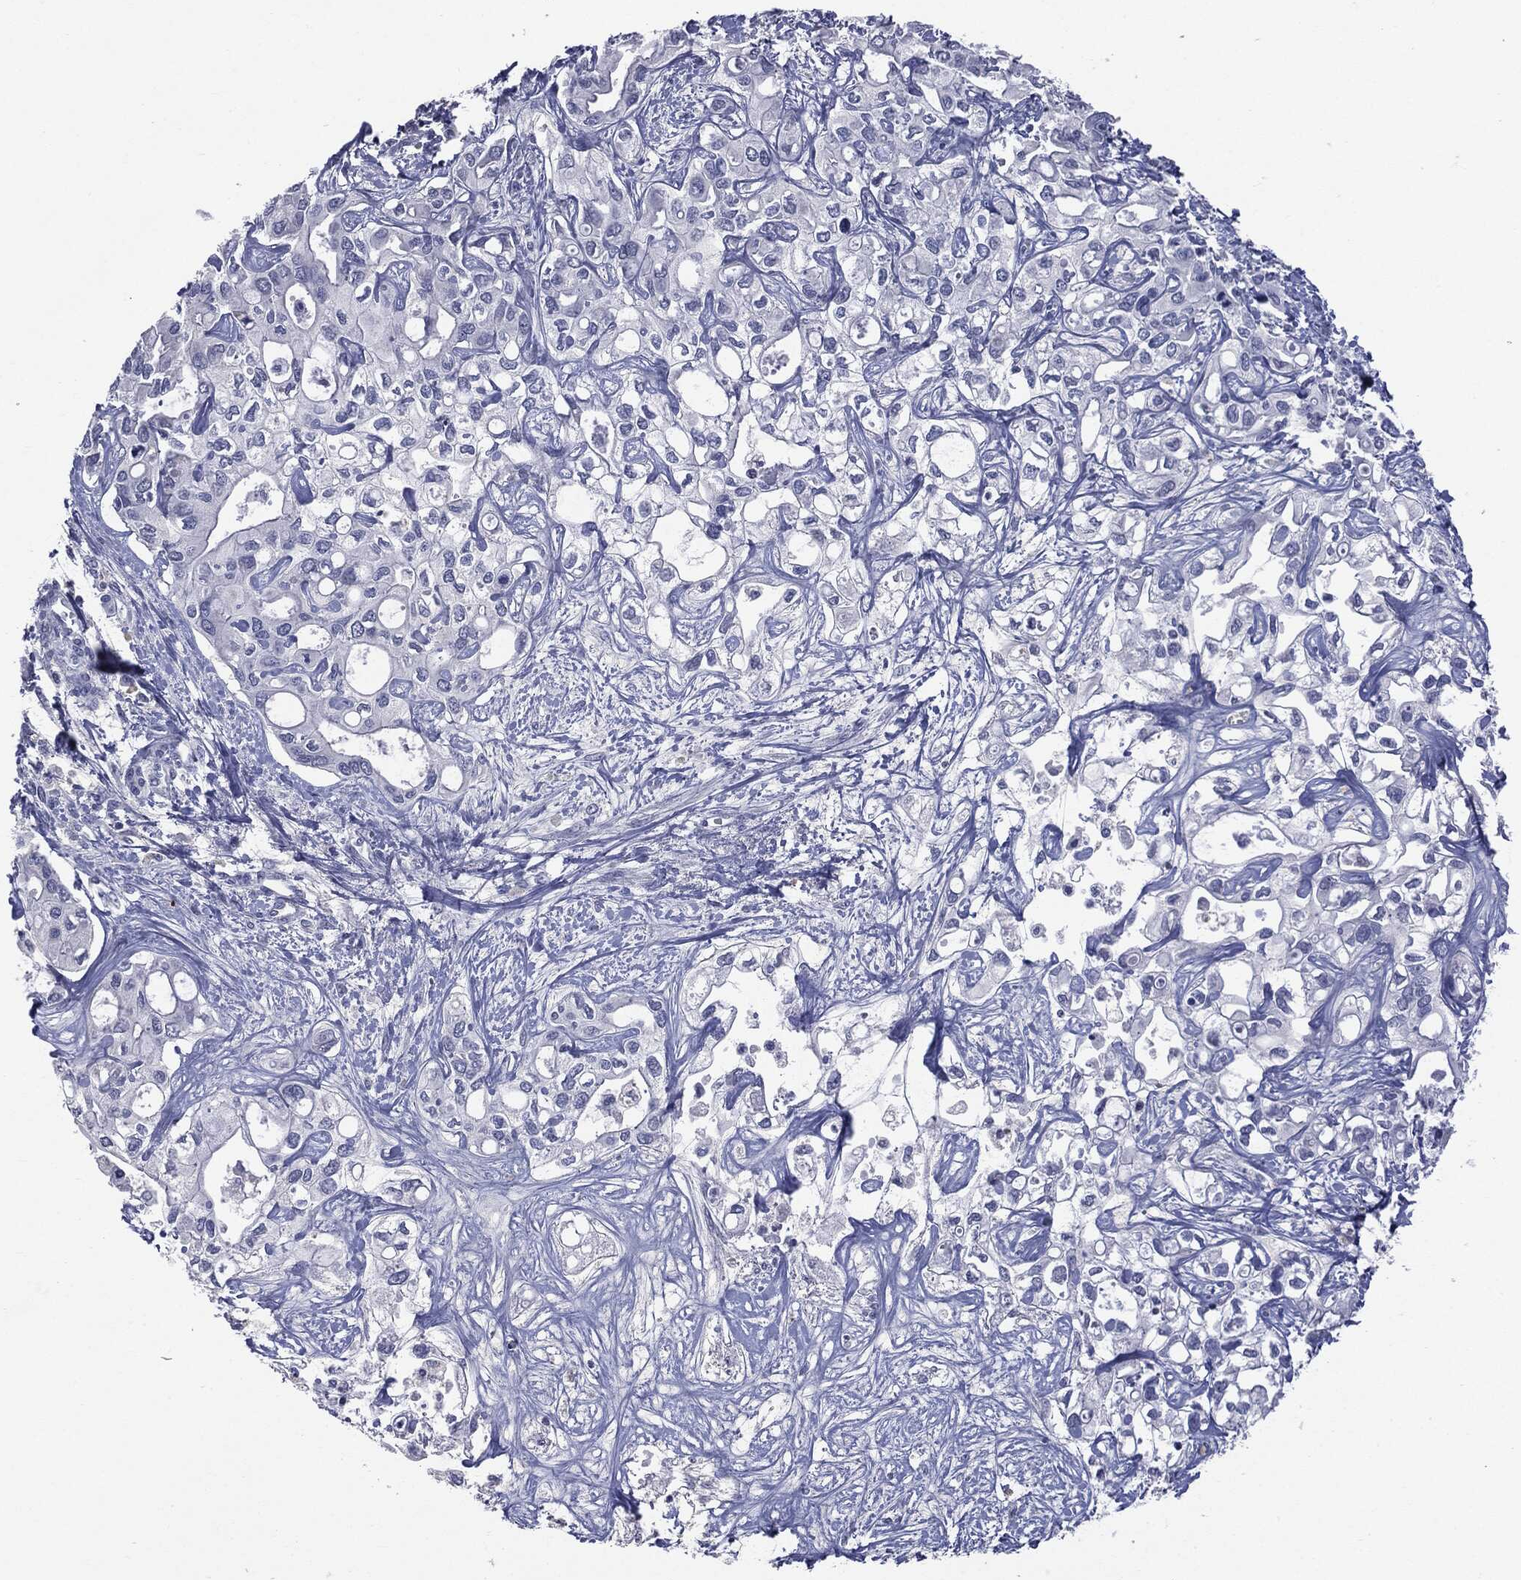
{"staining": {"intensity": "negative", "quantity": "none", "location": "none"}, "tissue": "liver cancer", "cell_type": "Tumor cells", "image_type": "cancer", "snomed": [{"axis": "morphology", "description": "Cholangiocarcinoma"}, {"axis": "topography", "description": "Liver"}], "caption": "IHC photomicrograph of neoplastic tissue: human liver cholangiocarcinoma stained with DAB (3,3'-diaminobenzidine) shows no significant protein positivity in tumor cells.", "gene": "TSHB", "patient": {"sex": "female", "age": 64}}